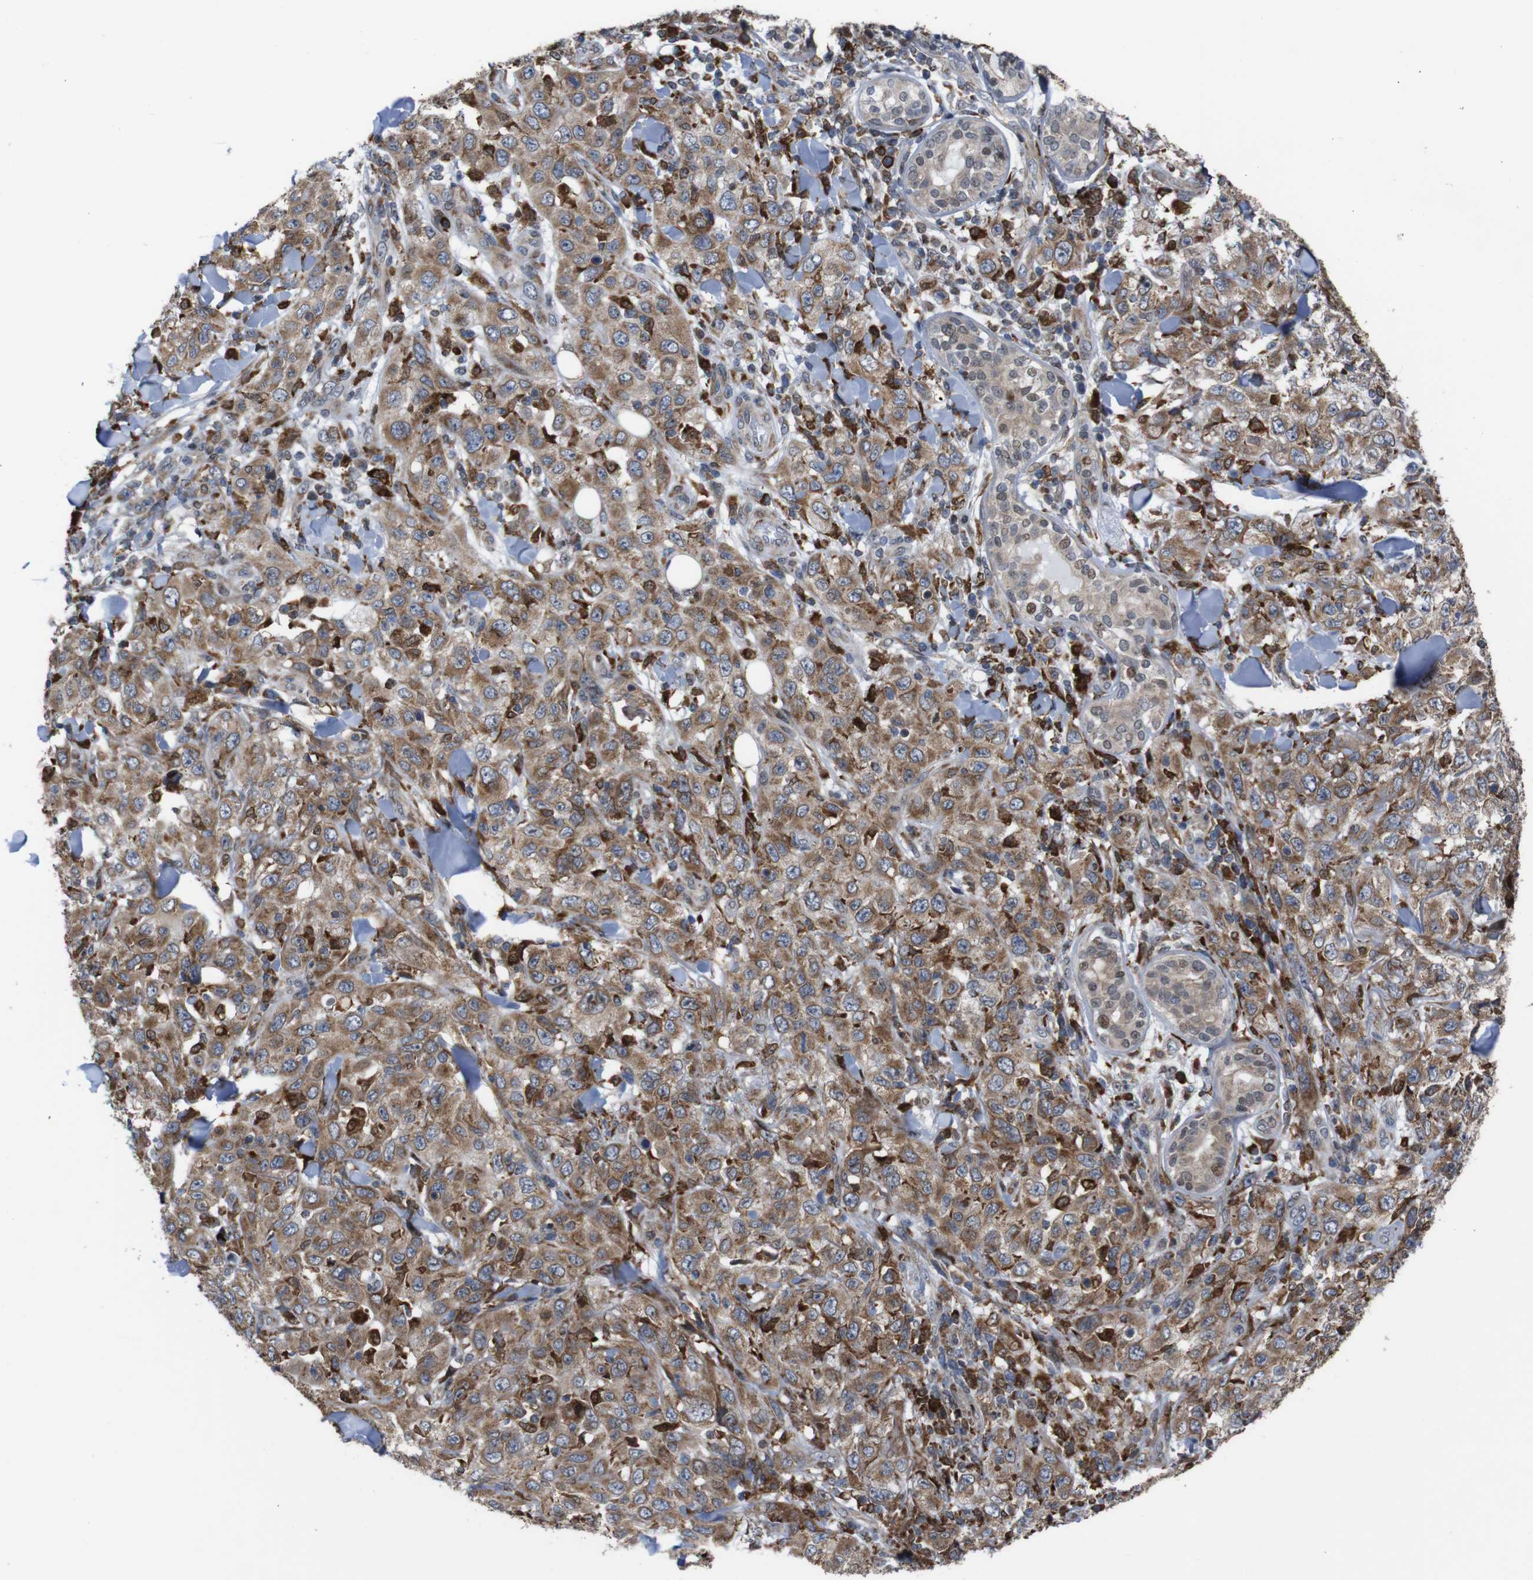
{"staining": {"intensity": "moderate", "quantity": ">75%", "location": "cytoplasmic/membranous"}, "tissue": "skin cancer", "cell_type": "Tumor cells", "image_type": "cancer", "snomed": [{"axis": "morphology", "description": "Squamous cell carcinoma, NOS"}, {"axis": "topography", "description": "Skin"}], "caption": "High-power microscopy captured an immunohistochemistry (IHC) micrograph of skin cancer (squamous cell carcinoma), revealing moderate cytoplasmic/membranous staining in about >75% of tumor cells.", "gene": "PTPN1", "patient": {"sex": "female", "age": 88}}